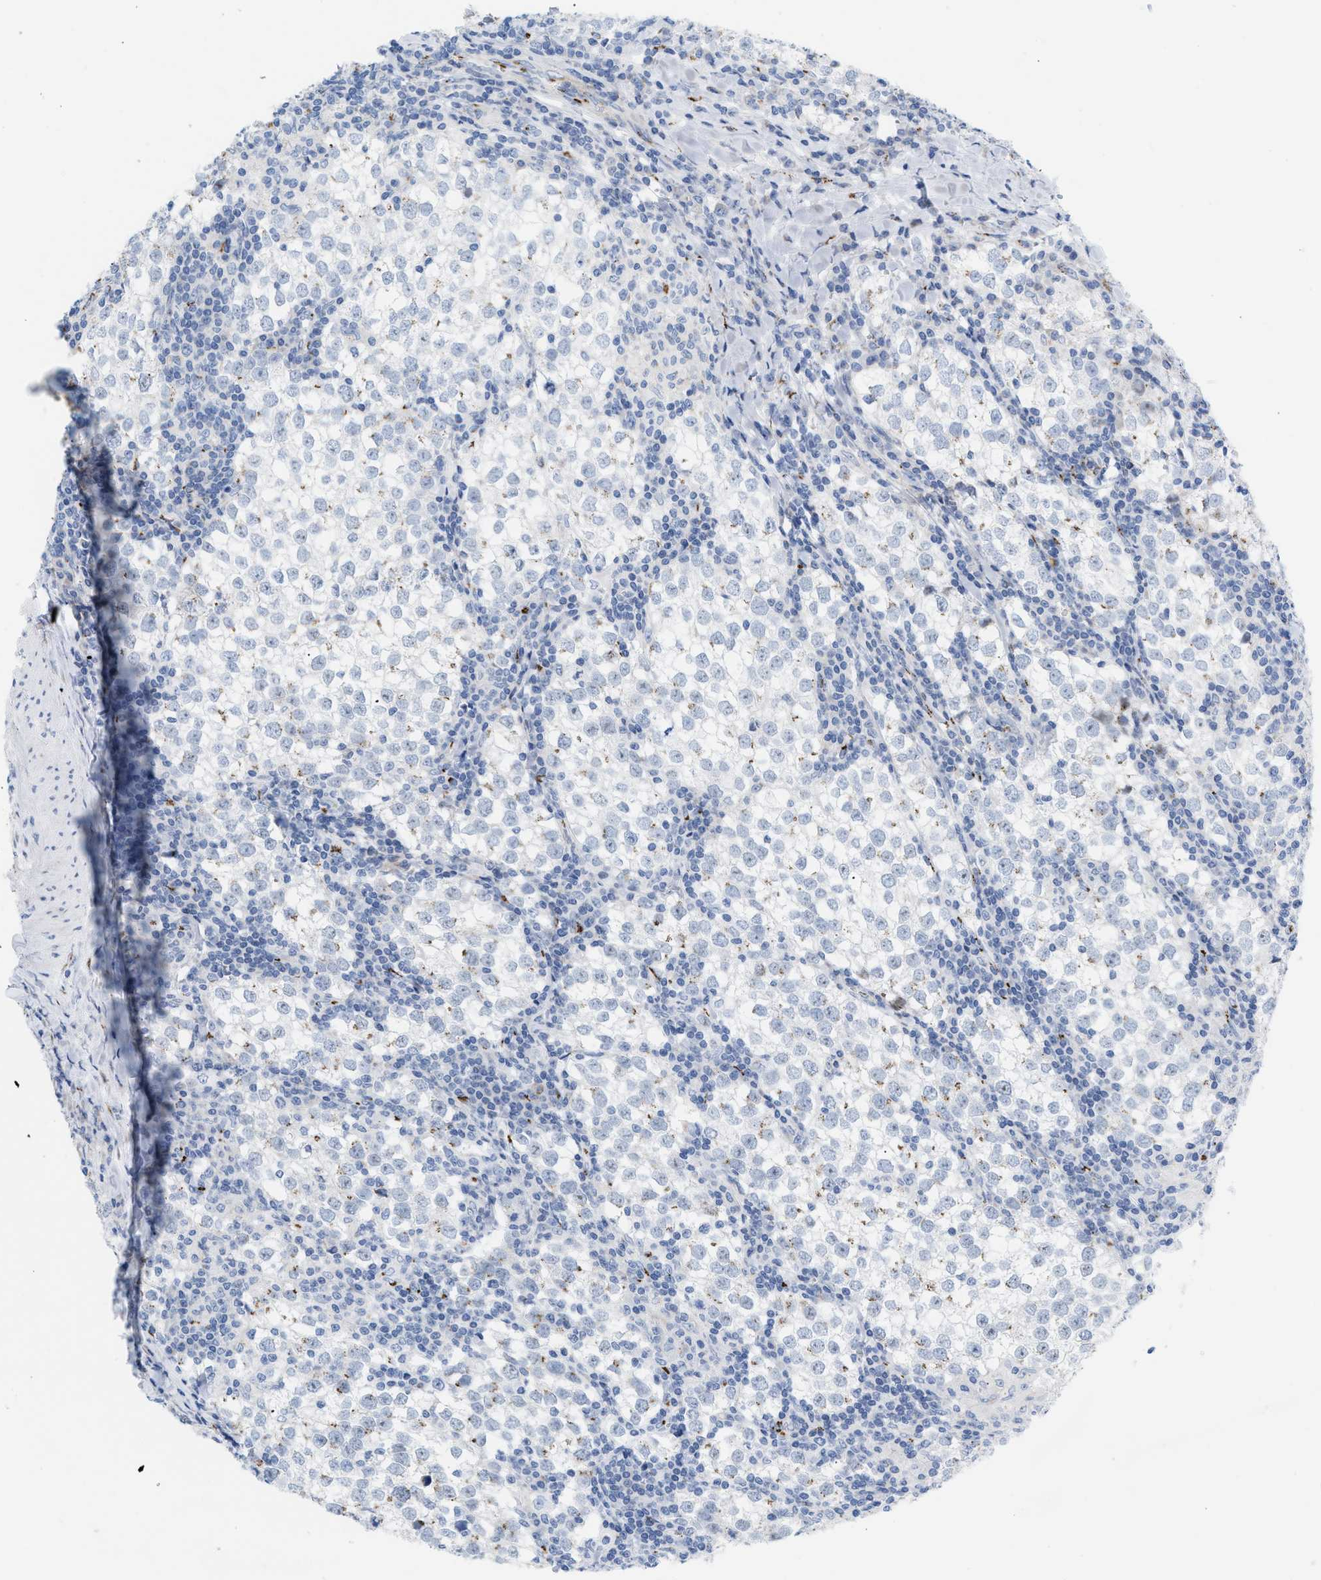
{"staining": {"intensity": "negative", "quantity": "none", "location": "none"}, "tissue": "testis cancer", "cell_type": "Tumor cells", "image_type": "cancer", "snomed": [{"axis": "morphology", "description": "Seminoma, NOS"}, {"axis": "morphology", "description": "Carcinoma, Embryonal, NOS"}, {"axis": "topography", "description": "Testis"}], "caption": "Testis cancer was stained to show a protein in brown. There is no significant expression in tumor cells.", "gene": "TMEM17", "patient": {"sex": "male", "age": 36}}